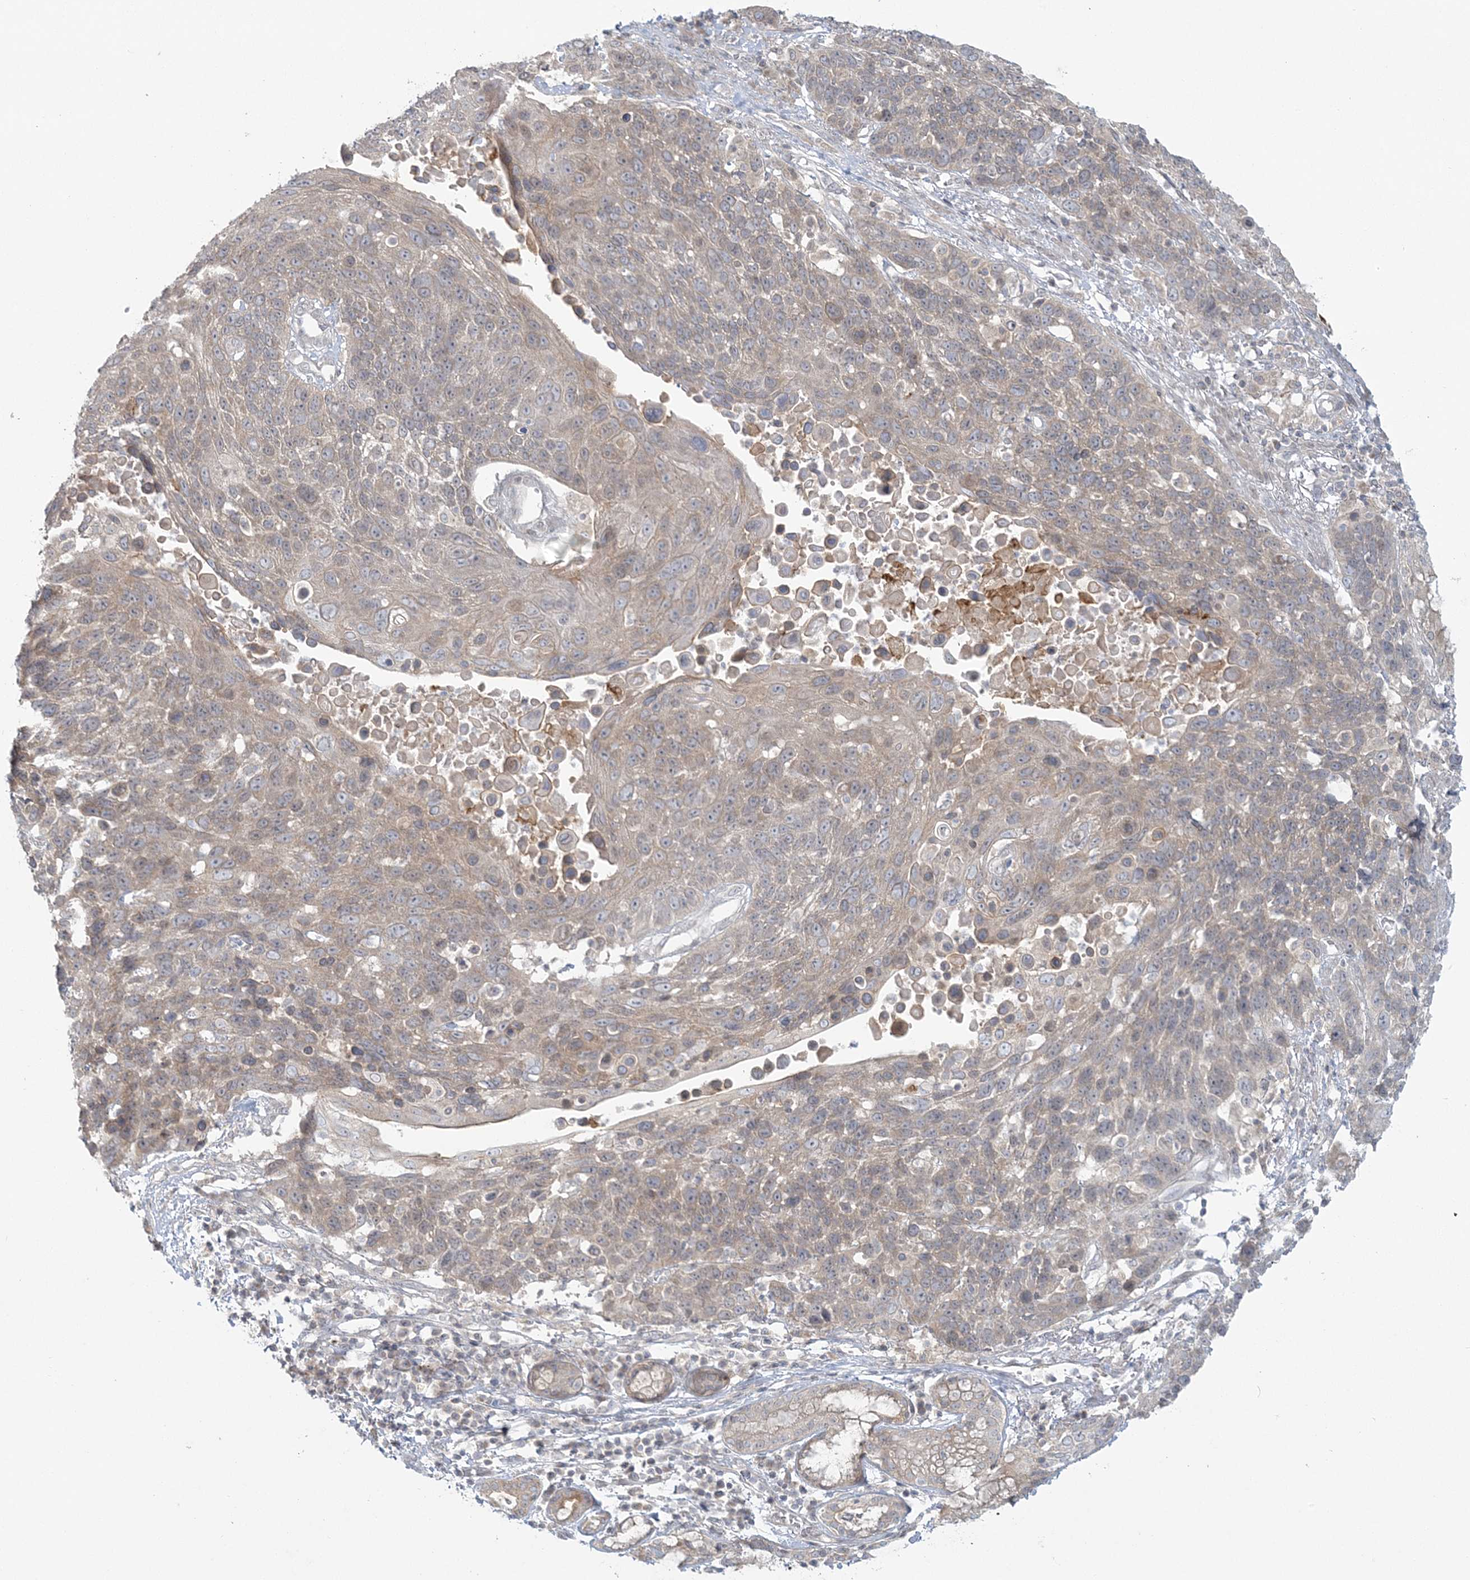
{"staining": {"intensity": "weak", "quantity": "25%-75%", "location": "cytoplasmic/membranous"}, "tissue": "lung cancer", "cell_type": "Tumor cells", "image_type": "cancer", "snomed": [{"axis": "morphology", "description": "Squamous cell carcinoma, NOS"}, {"axis": "topography", "description": "Lung"}], "caption": "This photomicrograph displays lung squamous cell carcinoma stained with immunohistochemistry (IHC) to label a protein in brown. The cytoplasmic/membranous of tumor cells show weak positivity for the protein. Nuclei are counter-stained blue.", "gene": "BLTP3A", "patient": {"sex": "male", "age": 66}}